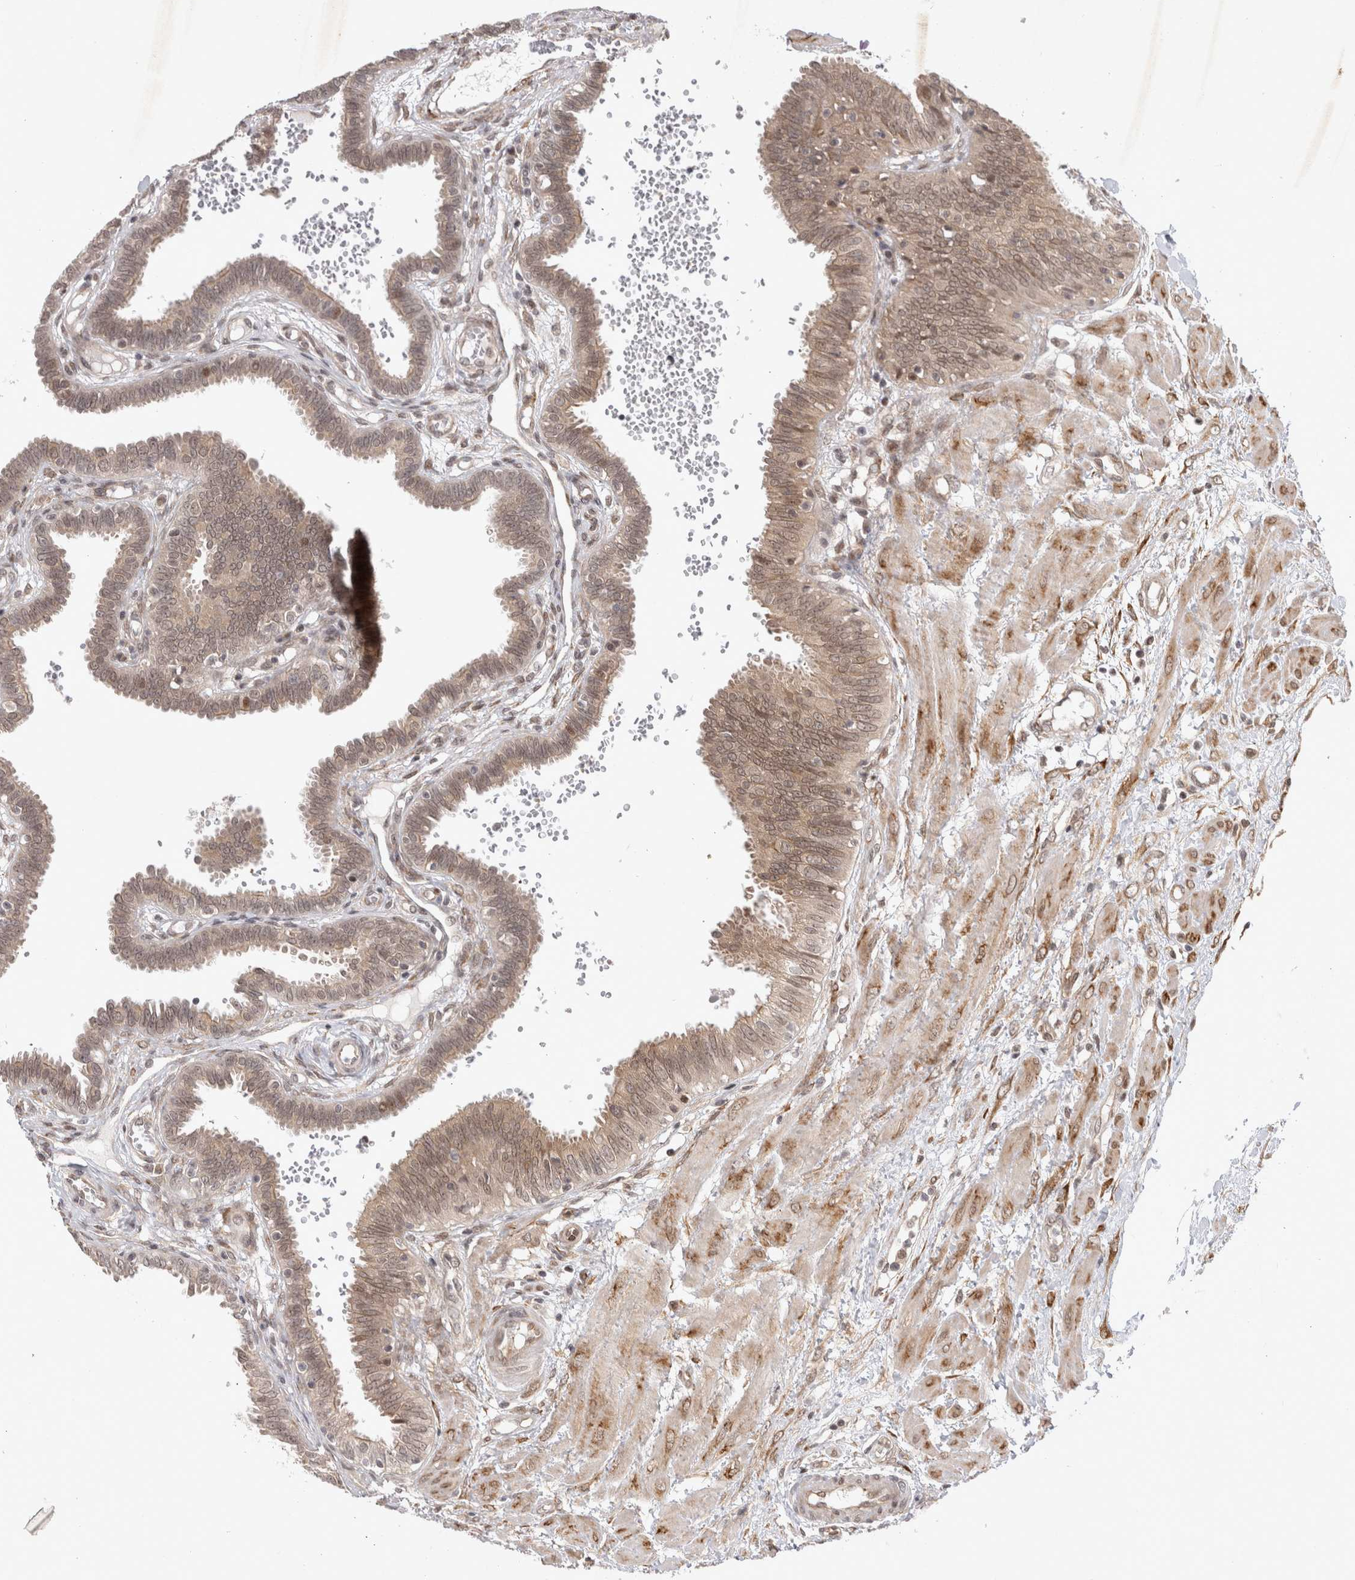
{"staining": {"intensity": "weak", "quantity": ">75%", "location": "cytoplasmic/membranous,nuclear"}, "tissue": "fallopian tube", "cell_type": "Glandular cells", "image_type": "normal", "snomed": [{"axis": "morphology", "description": "Normal tissue, NOS"}, {"axis": "topography", "description": "Fallopian tube"}], "caption": "Unremarkable fallopian tube exhibits weak cytoplasmic/membranous,nuclear expression in approximately >75% of glandular cells Using DAB (3,3'-diaminobenzidine) (brown) and hematoxylin (blue) stains, captured at high magnification using brightfield microscopy..", "gene": "ZNF318", "patient": {"sex": "female", "age": 32}}